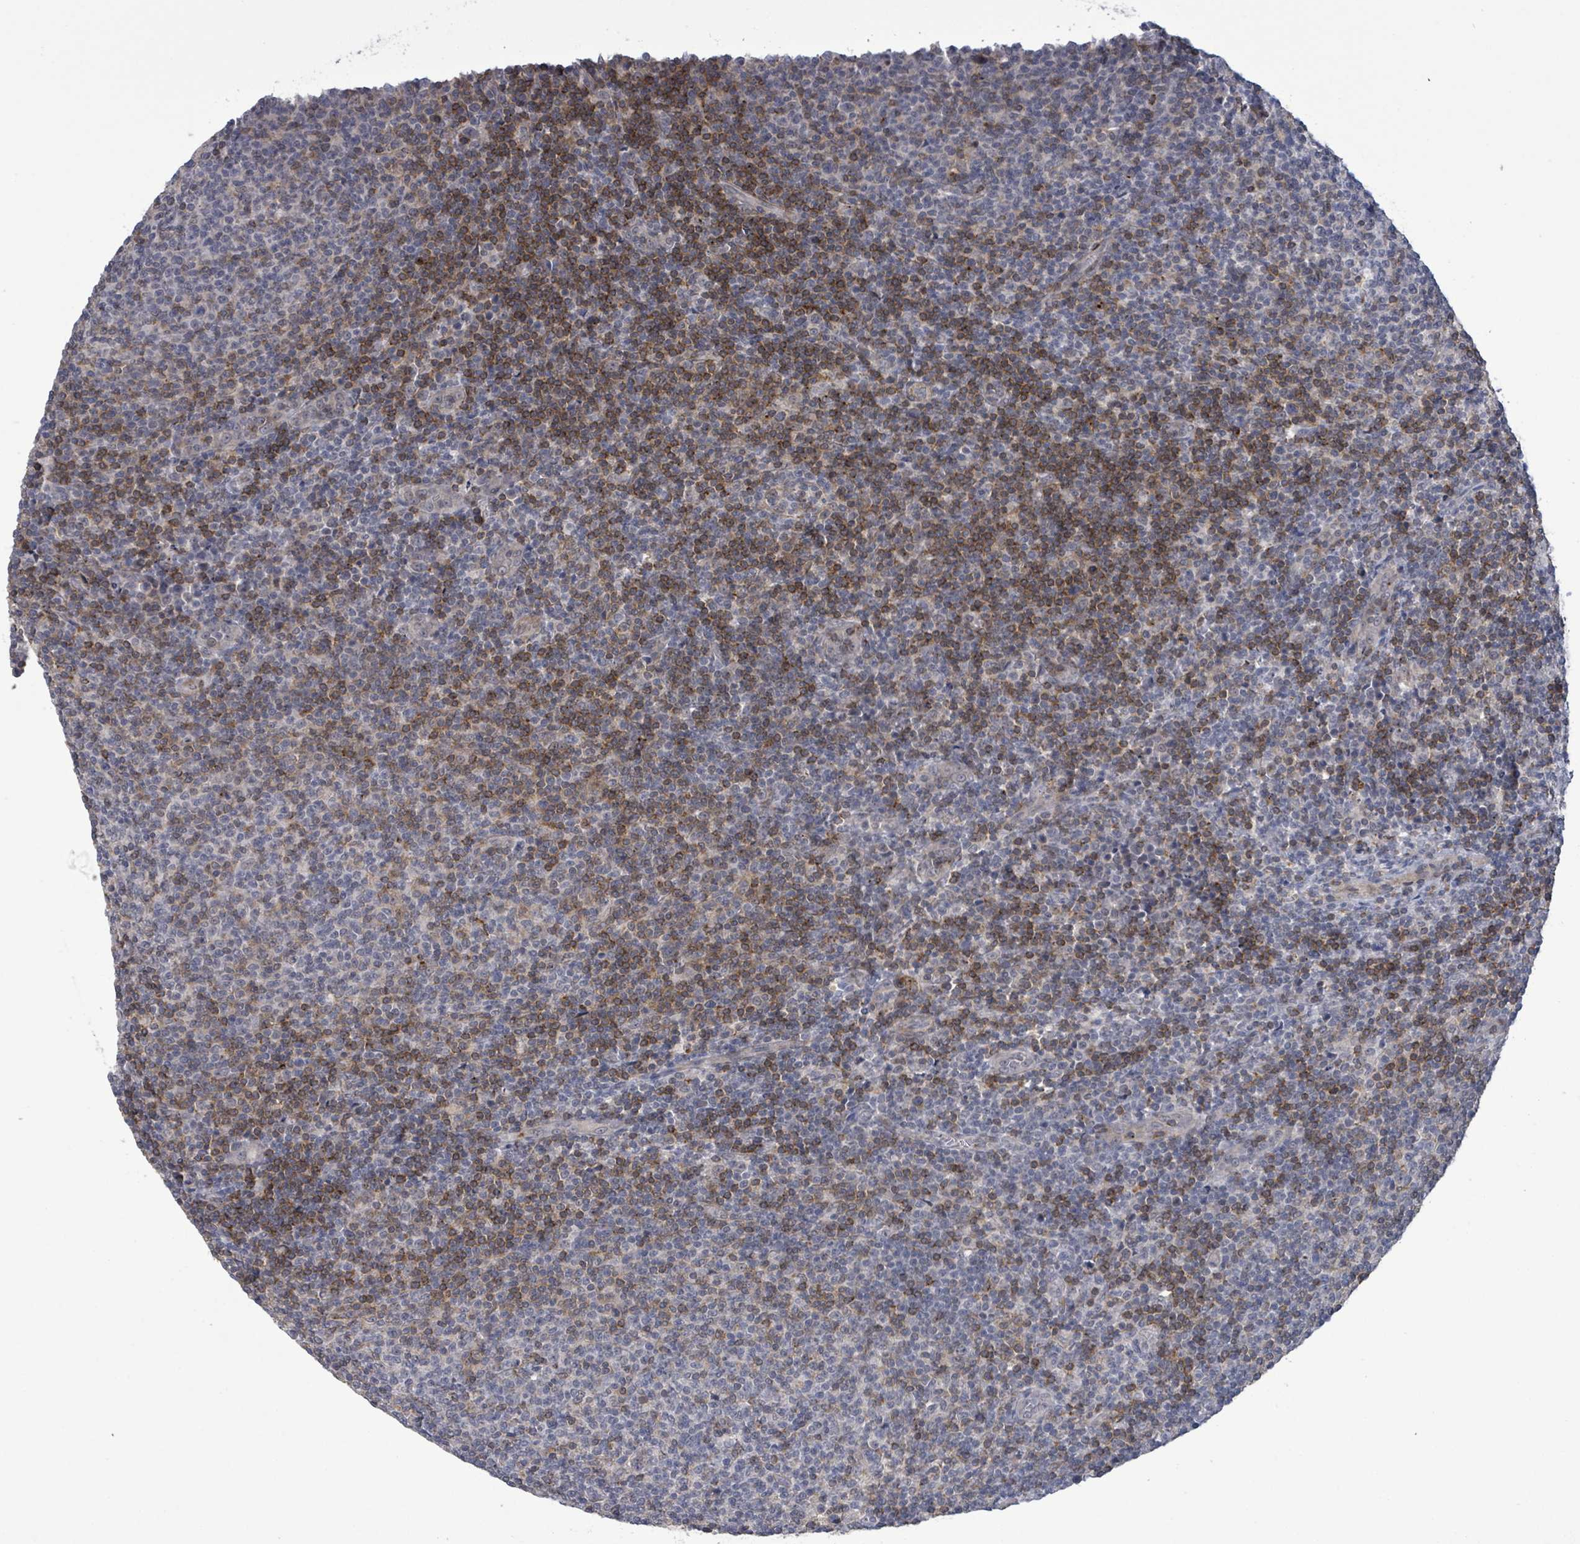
{"staining": {"intensity": "negative", "quantity": "none", "location": "none"}, "tissue": "lymphoma", "cell_type": "Tumor cells", "image_type": "cancer", "snomed": [{"axis": "morphology", "description": "Malignant lymphoma, non-Hodgkin's type, Low grade"}, {"axis": "topography", "description": "Lymph node"}], "caption": "Malignant lymphoma, non-Hodgkin's type (low-grade) was stained to show a protein in brown. There is no significant expression in tumor cells.", "gene": "AMMECR1", "patient": {"sex": "male", "age": 66}}